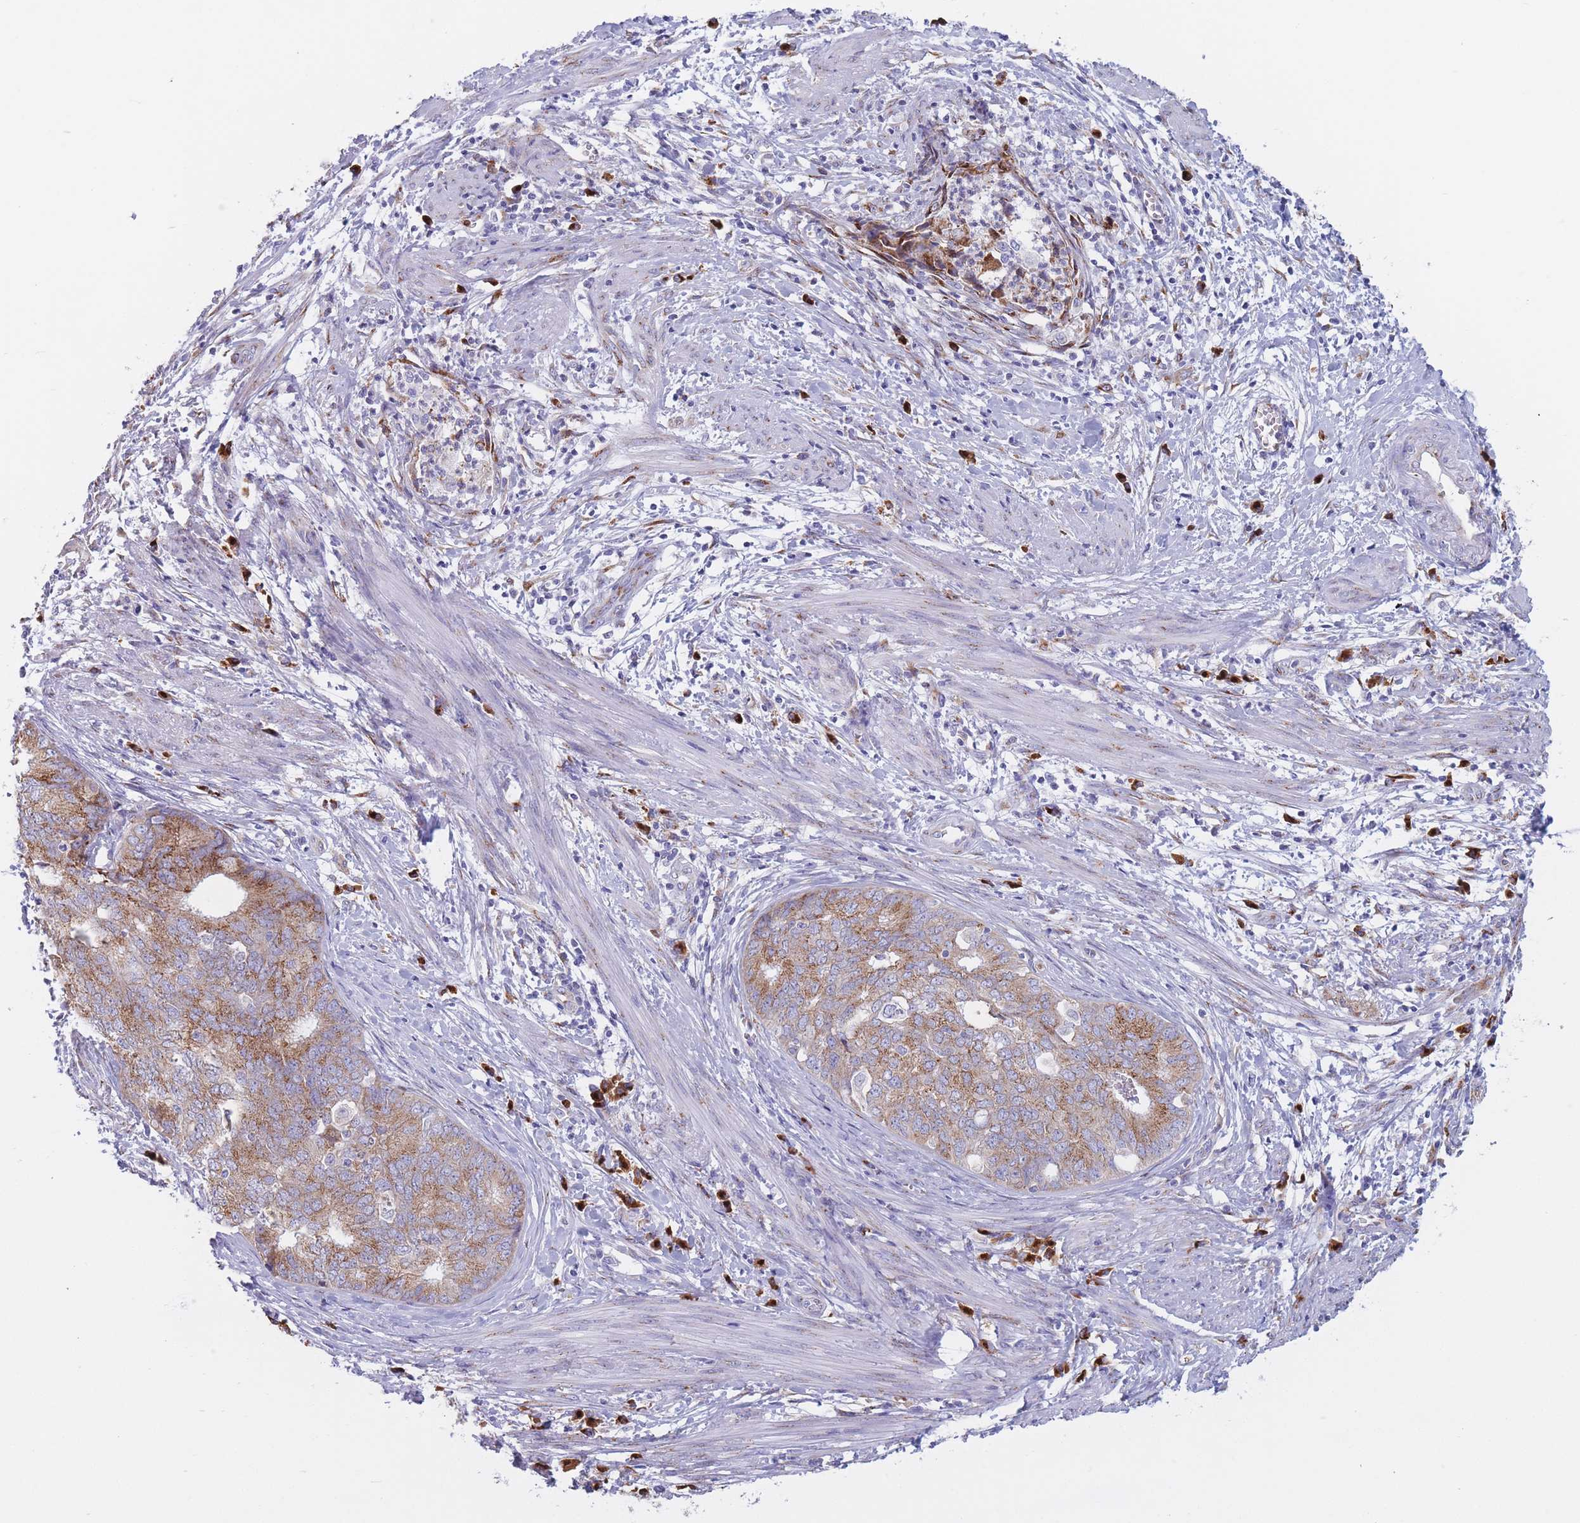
{"staining": {"intensity": "moderate", "quantity": ">75%", "location": "cytoplasmic/membranous"}, "tissue": "endometrial cancer", "cell_type": "Tumor cells", "image_type": "cancer", "snomed": [{"axis": "morphology", "description": "Adenocarcinoma, NOS"}, {"axis": "topography", "description": "Endometrium"}], "caption": "Tumor cells exhibit medium levels of moderate cytoplasmic/membranous positivity in about >75% of cells in human endometrial cancer (adenocarcinoma). The staining was performed using DAB (3,3'-diaminobenzidine) to visualize the protein expression in brown, while the nuclei were stained in blue with hematoxylin (Magnification: 20x).", "gene": "MRPL30", "patient": {"sex": "female", "age": 68}}